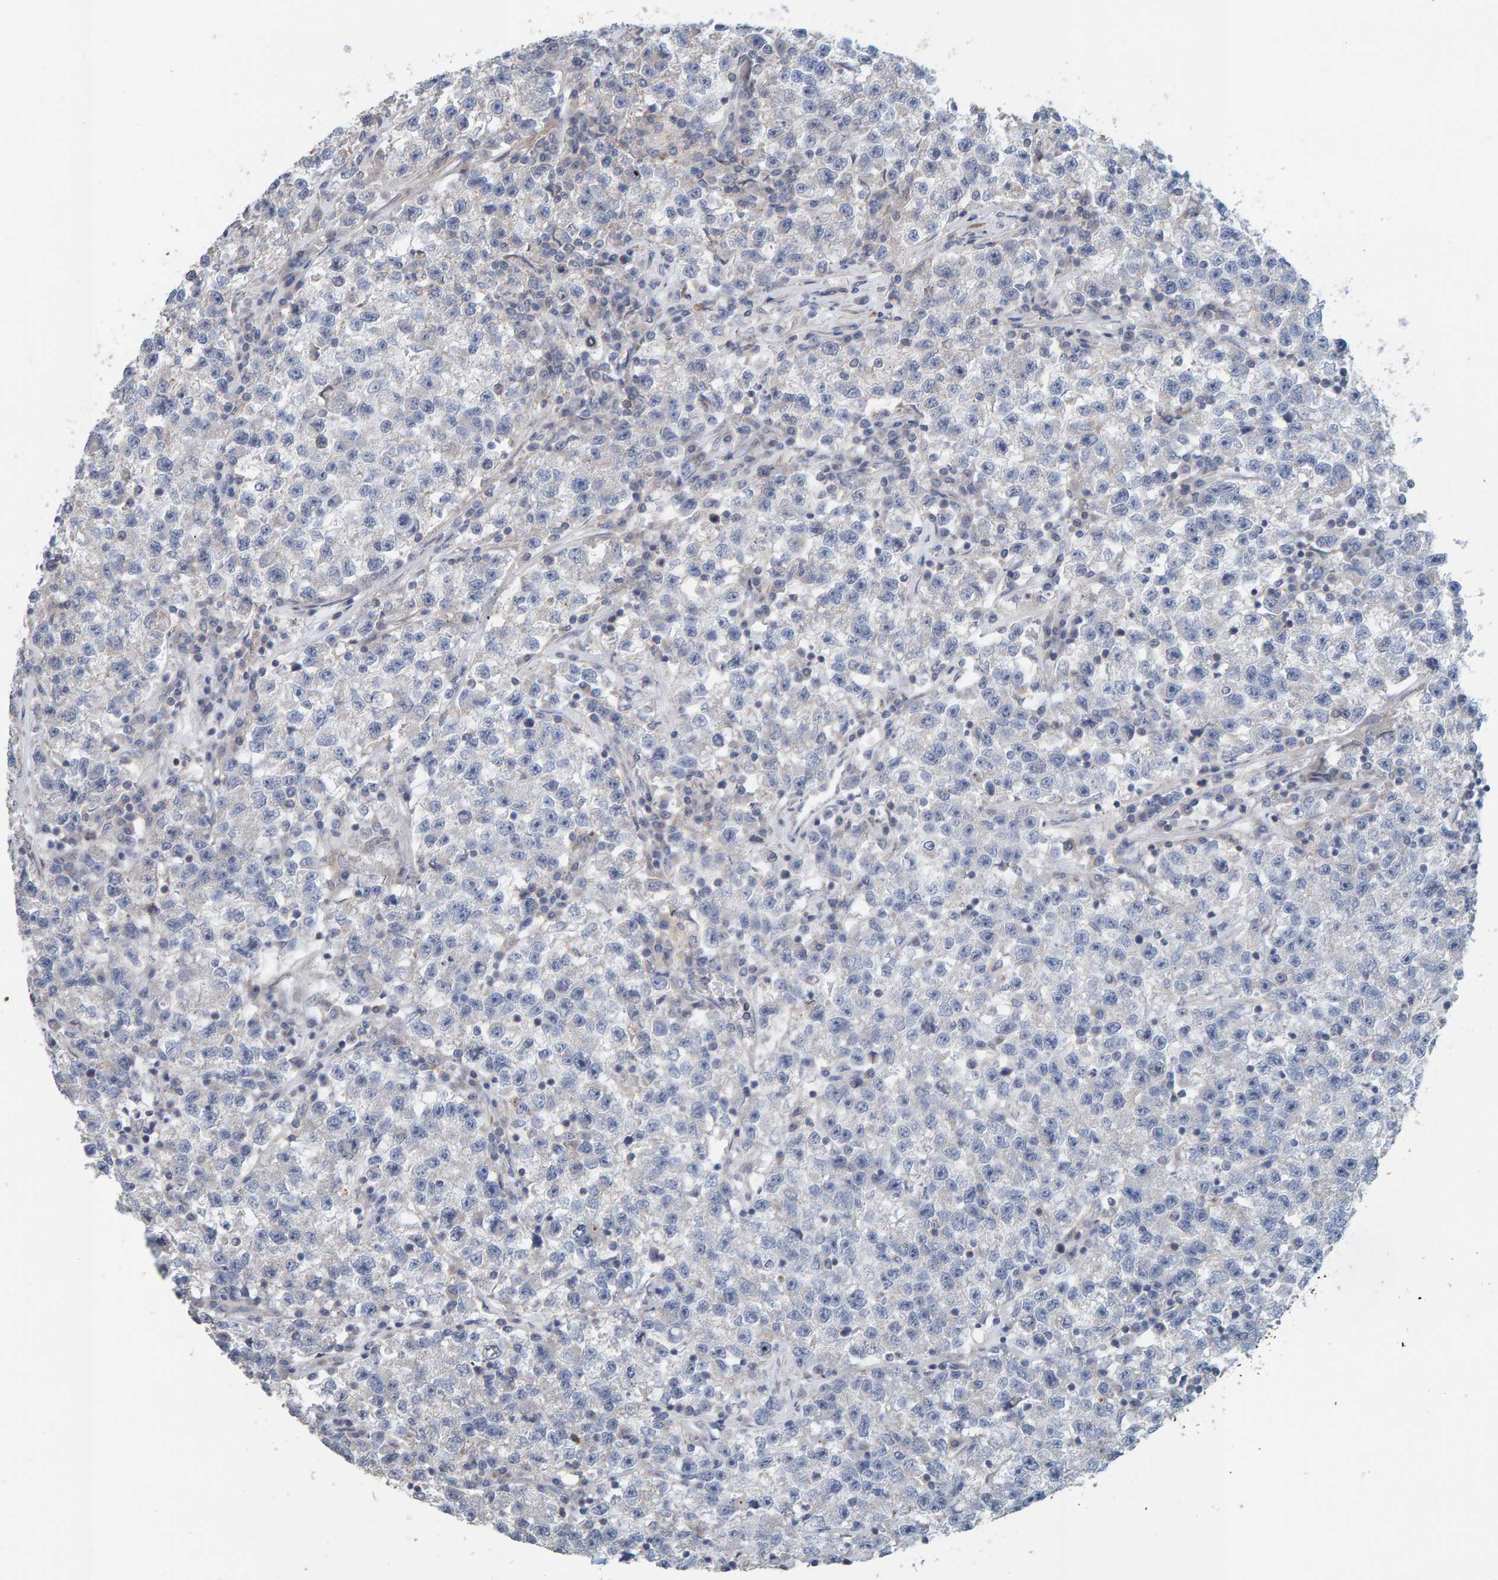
{"staining": {"intensity": "negative", "quantity": "none", "location": "none"}, "tissue": "testis cancer", "cell_type": "Tumor cells", "image_type": "cancer", "snomed": [{"axis": "morphology", "description": "Seminoma, NOS"}, {"axis": "topography", "description": "Testis"}], "caption": "This is an immunohistochemistry (IHC) histopathology image of human testis seminoma. There is no expression in tumor cells.", "gene": "RGP1", "patient": {"sex": "male", "age": 22}}